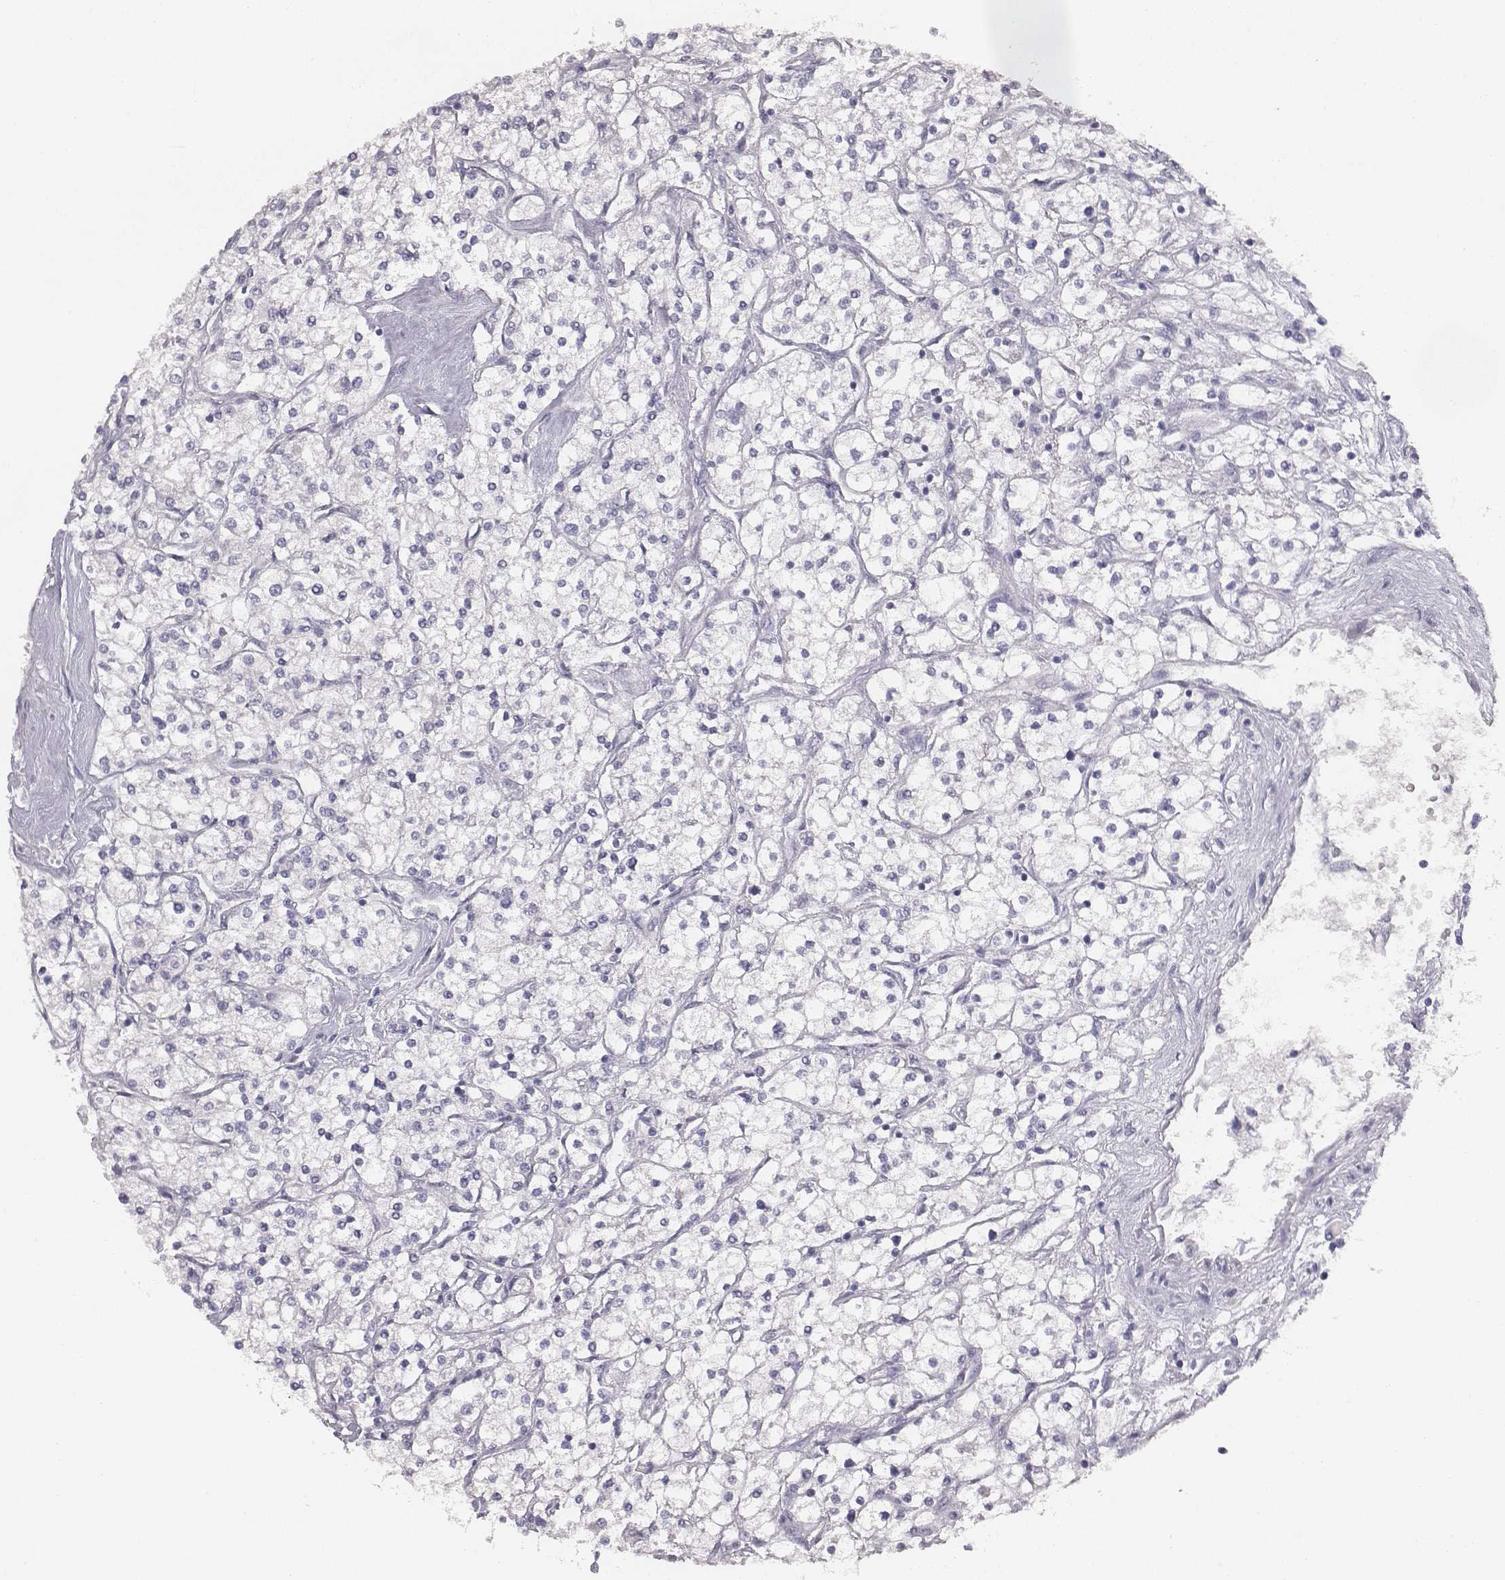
{"staining": {"intensity": "negative", "quantity": "none", "location": "none"}, "tissue": "renal cancer", "cell_type": "Tumor cells", "image_type": "cancer", "snomed": [{"axis": "morphology", "description": "Adenocarcinoma, NOS"}, {"axis": "topography", "description": "Kidney"}], "caption": "Immunohistochemistry (IHC) photomicrograph of renal cancer stained for a protein (brown), which demonstrates no positivity in tumor cells.", "gene": "MYH6", "patient": {"sex": "male", "age": 80}}